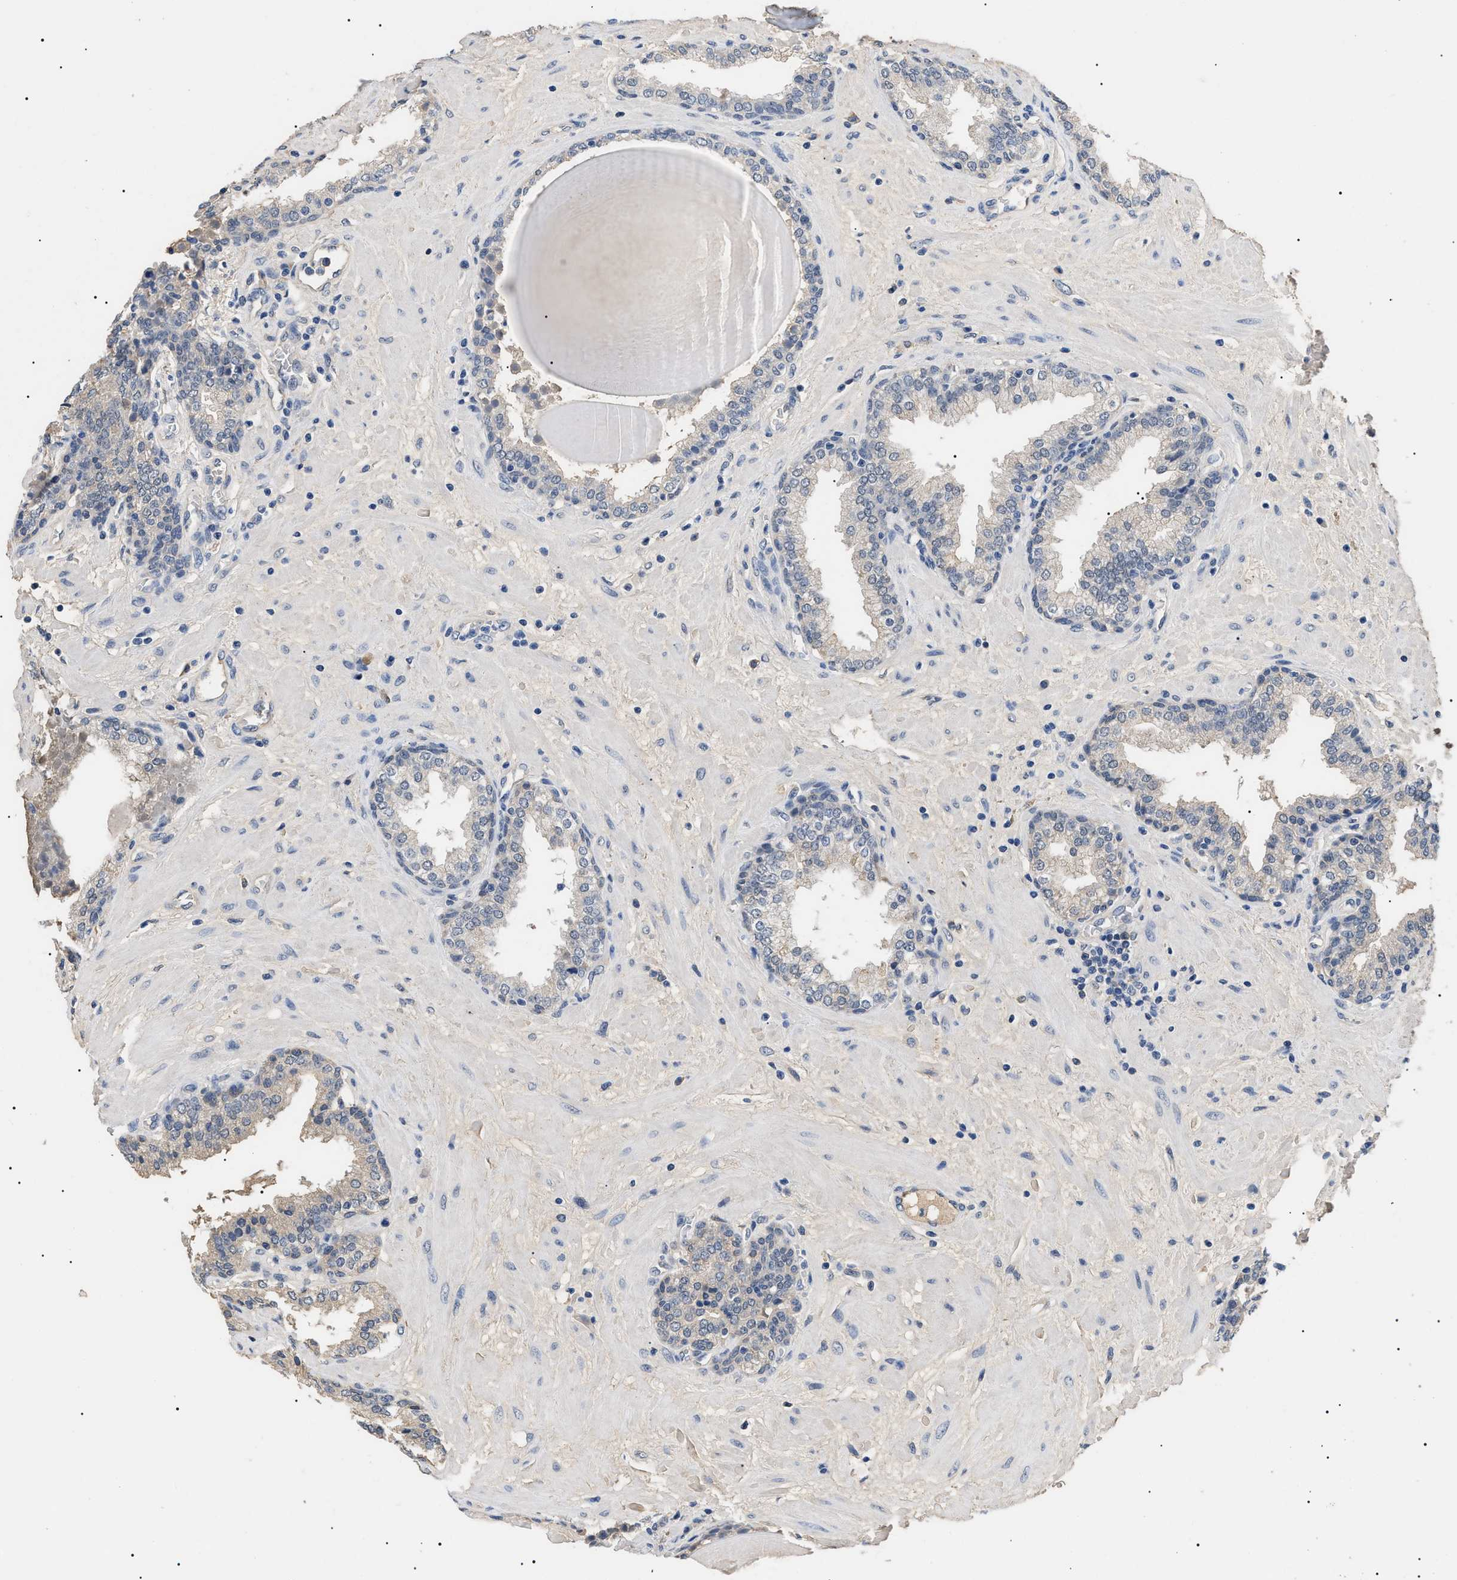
{"staining": {"intensity": "weak", "quantity": "<25%", "location": "cytoplasmic/membranous"}, "tissue": "prostate", "cell_type": "Glandular cells", "image_type": "normal", "snomed": [{"axis": "morphology", "description": "Normal tissue, NOS"}, {"axis": "topography", "description": "Prostate"}], "caption": "IHC of unremarkable human prostate shows no staining in glandular cells. The staining was performed using DAB (3,3'-diaminobenzidine) to visualize the protein expression in brown, while the nuclei were stained in blue with hematoxylin (Magnification: 20x).", "gene": "PRRT2", "patient": {"sex": "male", "age": 51}}